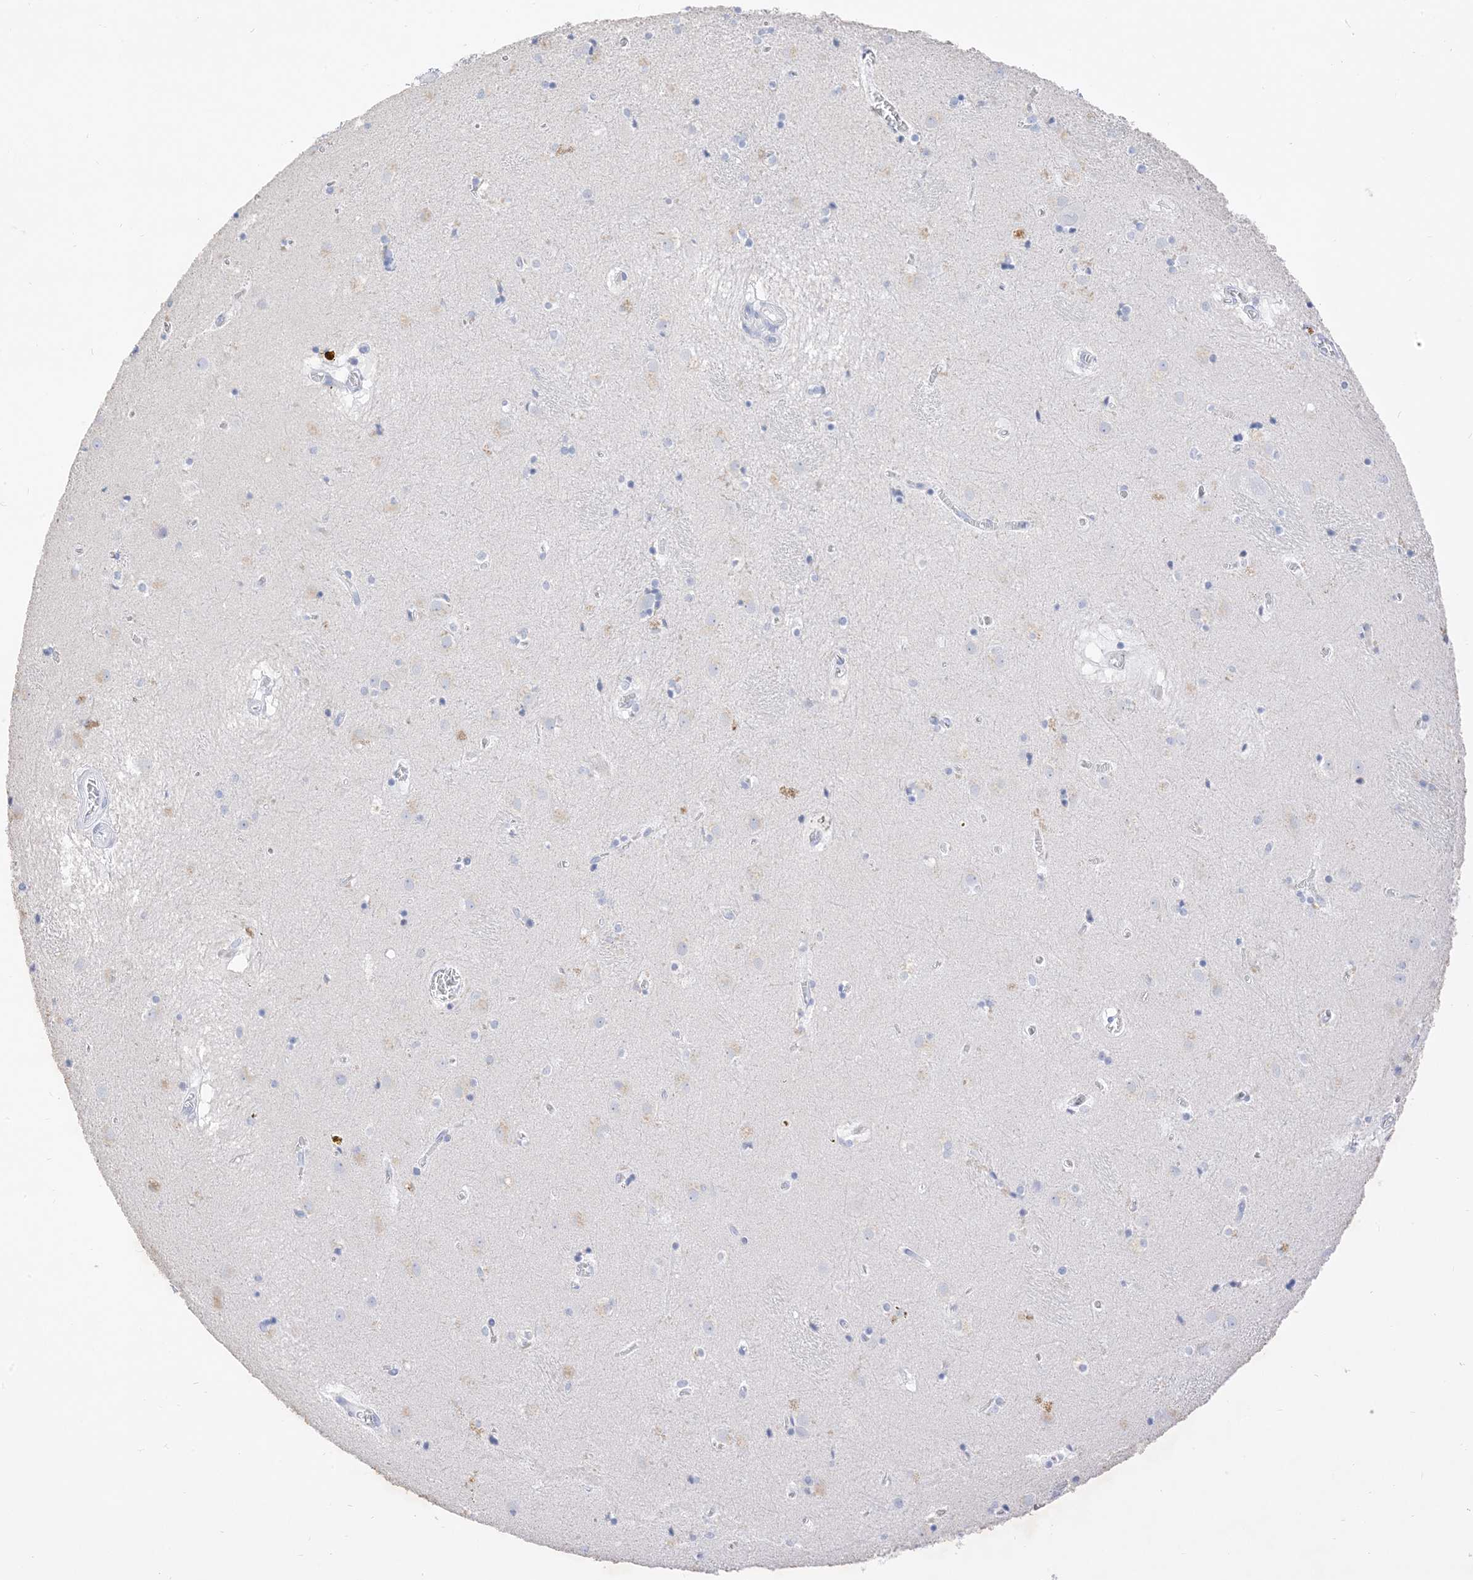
{"staining": {"intensity": "negative", "quantity": "none", "location": "none"}, "tissue": "caudate", "cell_type": "Glial cells", "image_type": "normal", "snomed": [{"axis": "morphology", "description": "Normal tissue, NOS"}, {"axis": "topography", "description": "Lateral ventricle wall"}], "caption": "Micrograph shows no protein positivity in glial cells of benign caudate. Nuclei are stained in blue.", "gene": "MUC17", "patient": {"sex": "male", "age": 70}}